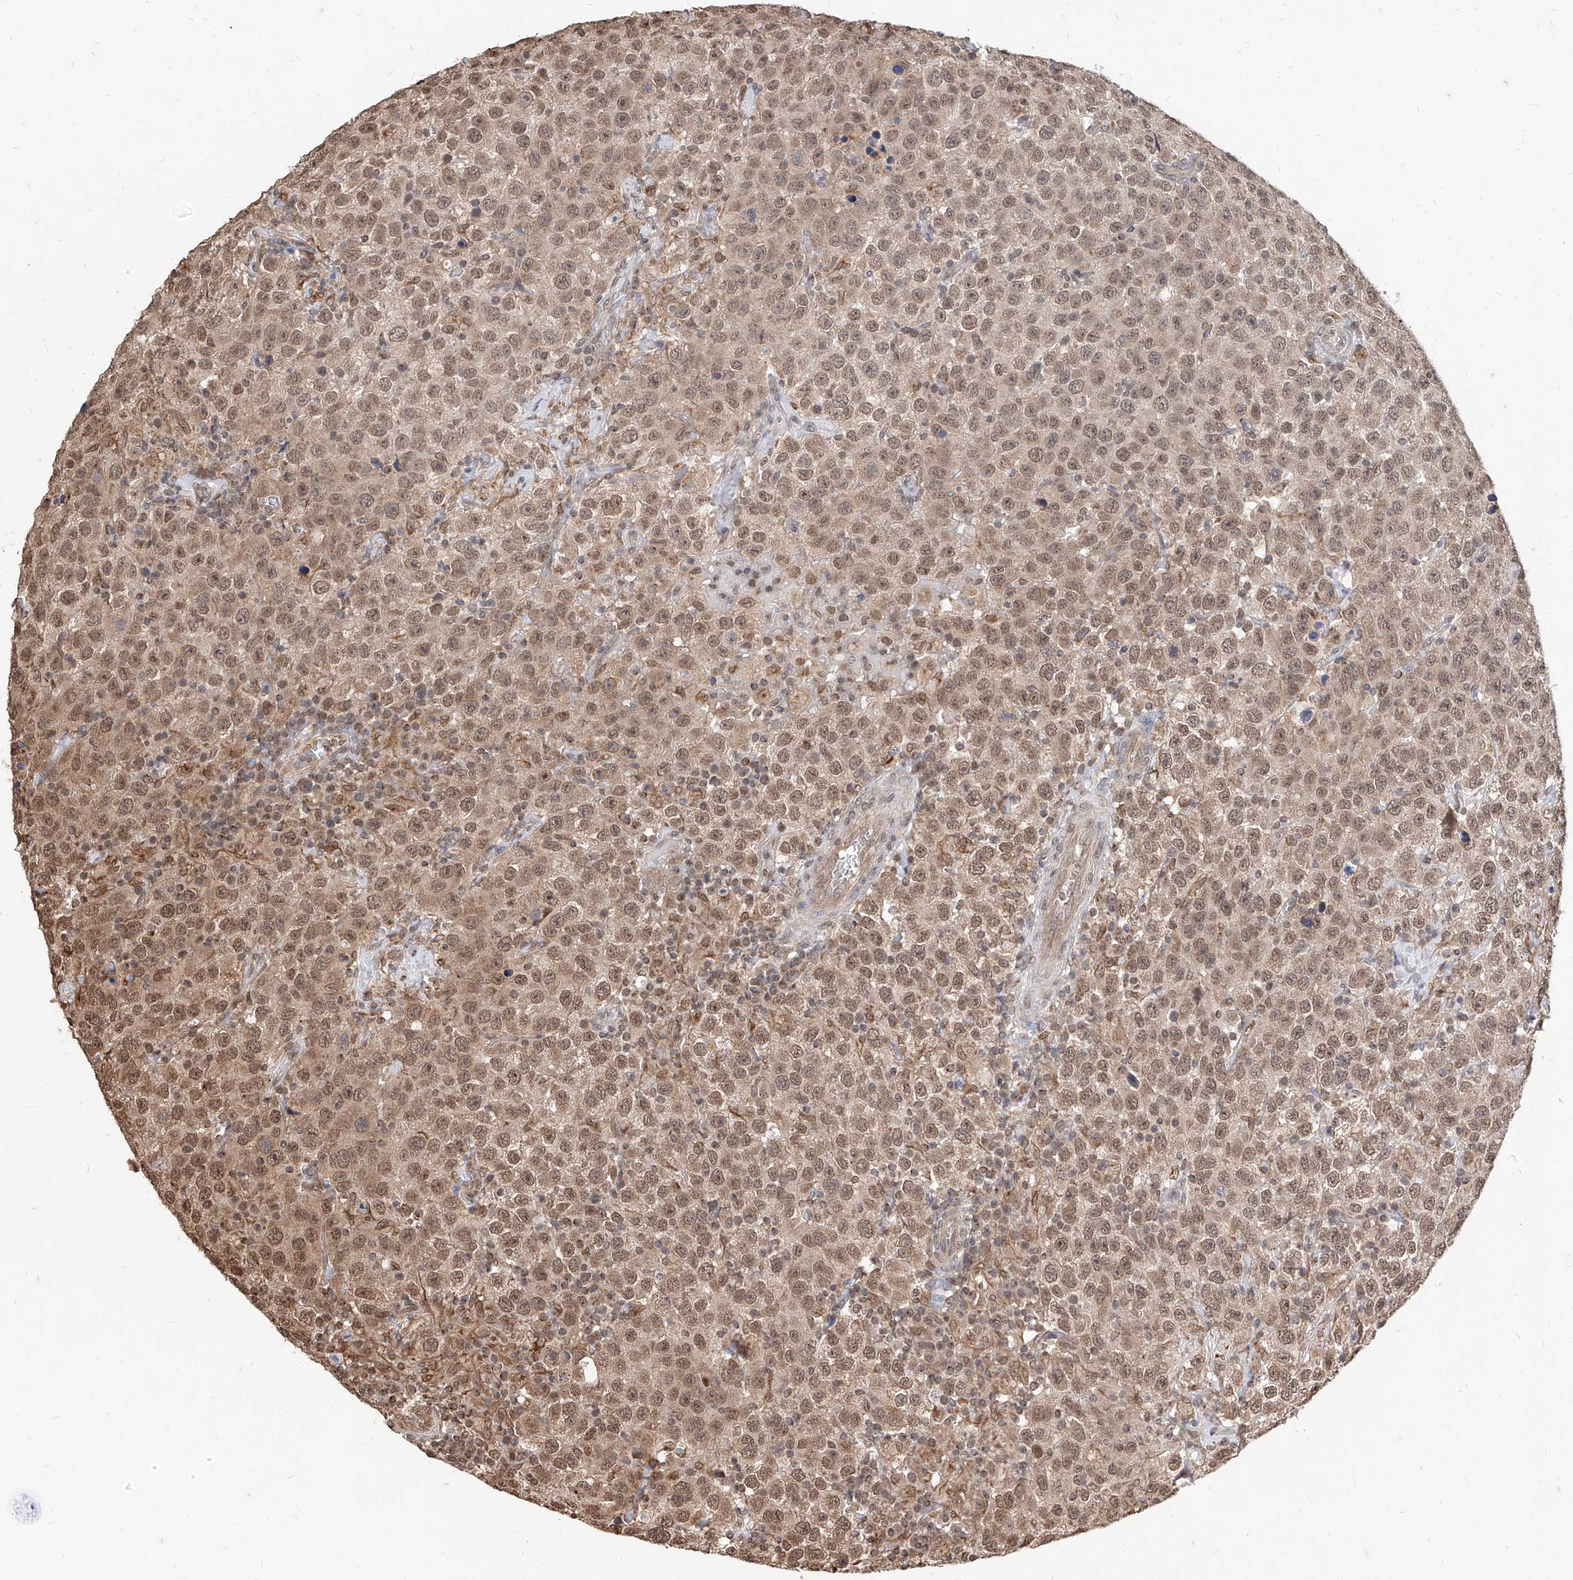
{"staining": {"intensity": "moderate", "quantity": ">75%", "location": "cytoplasmic/membranous,nuclear"}, "tissue": "testis cancer", "cell_type": "Tumor cells", "image_type": "cancer", "snomed": [{"axis": "morphology", "description": "Seminoma, NOS"}, {"axis": "topography", "description": "Testis"}], "caption": "Human testis cancer stained with a brown dye demonstrates moderate cytoplasmic/membranous and nuclear positive expression in about >75% of tumor cells.", "gene": "C8orf82", "patient": {"sex": "male", "age": 41}}